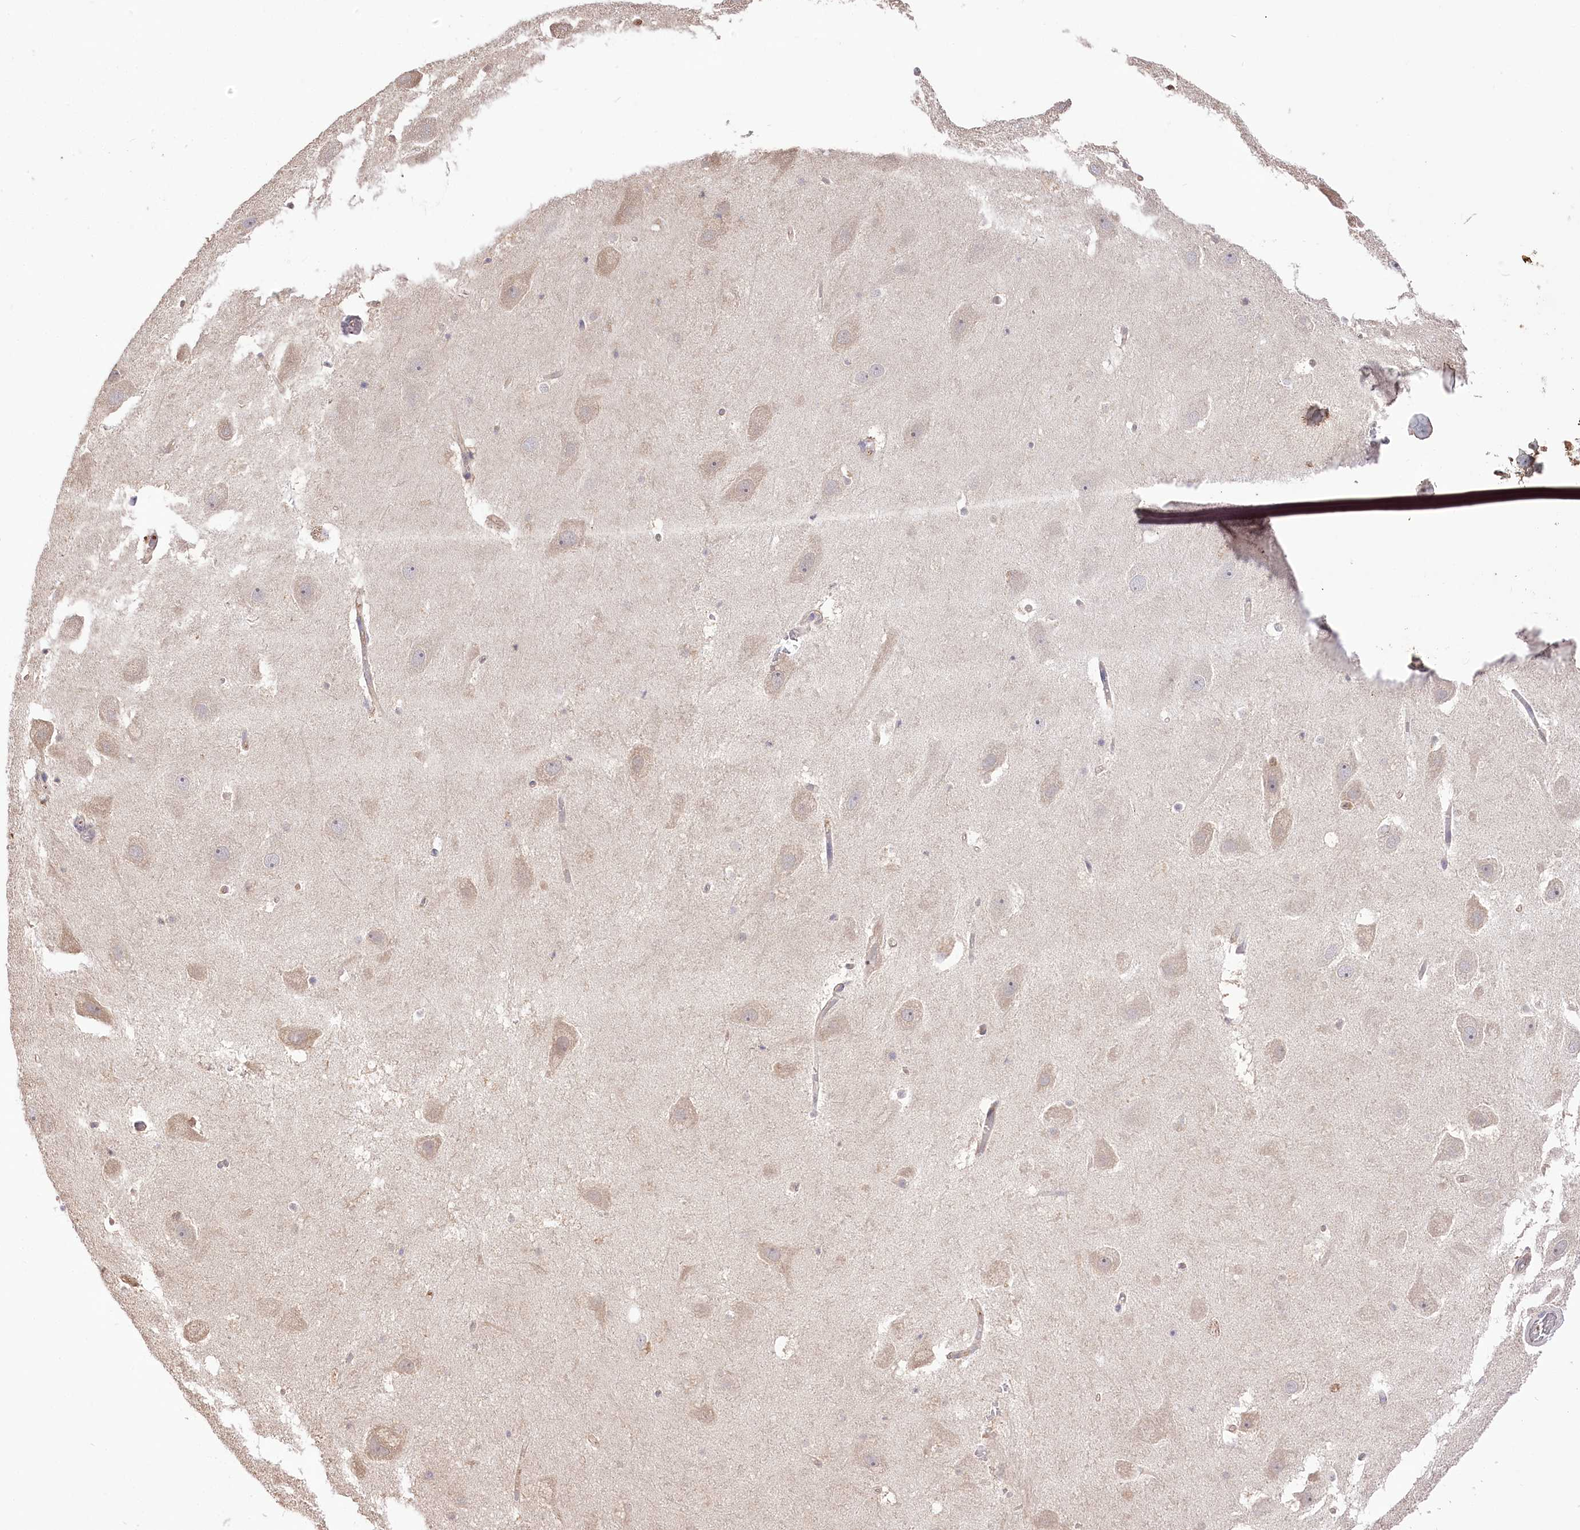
{"staining": {"intensity": "negative", "quantity": "none", "location": "none"}, "tissue": "hippocampus", "cell_type": "Glial cells", "image_type": "normal", "snomed": [{"axis": "morphology", "description": "Normal tissue, NOS"}, {"axis": "topography", "description": "Hippocampus"}], "caption": "An immunohistochemistry (IHC) image of benign hippocampus is shown. There is no staining in glial cells of hippocampus. (Immunohistochemistry, brightfield microscopy, high magnification).", "gene": "R3HDM2", "patient": {"sex": "female", "age": 52}}